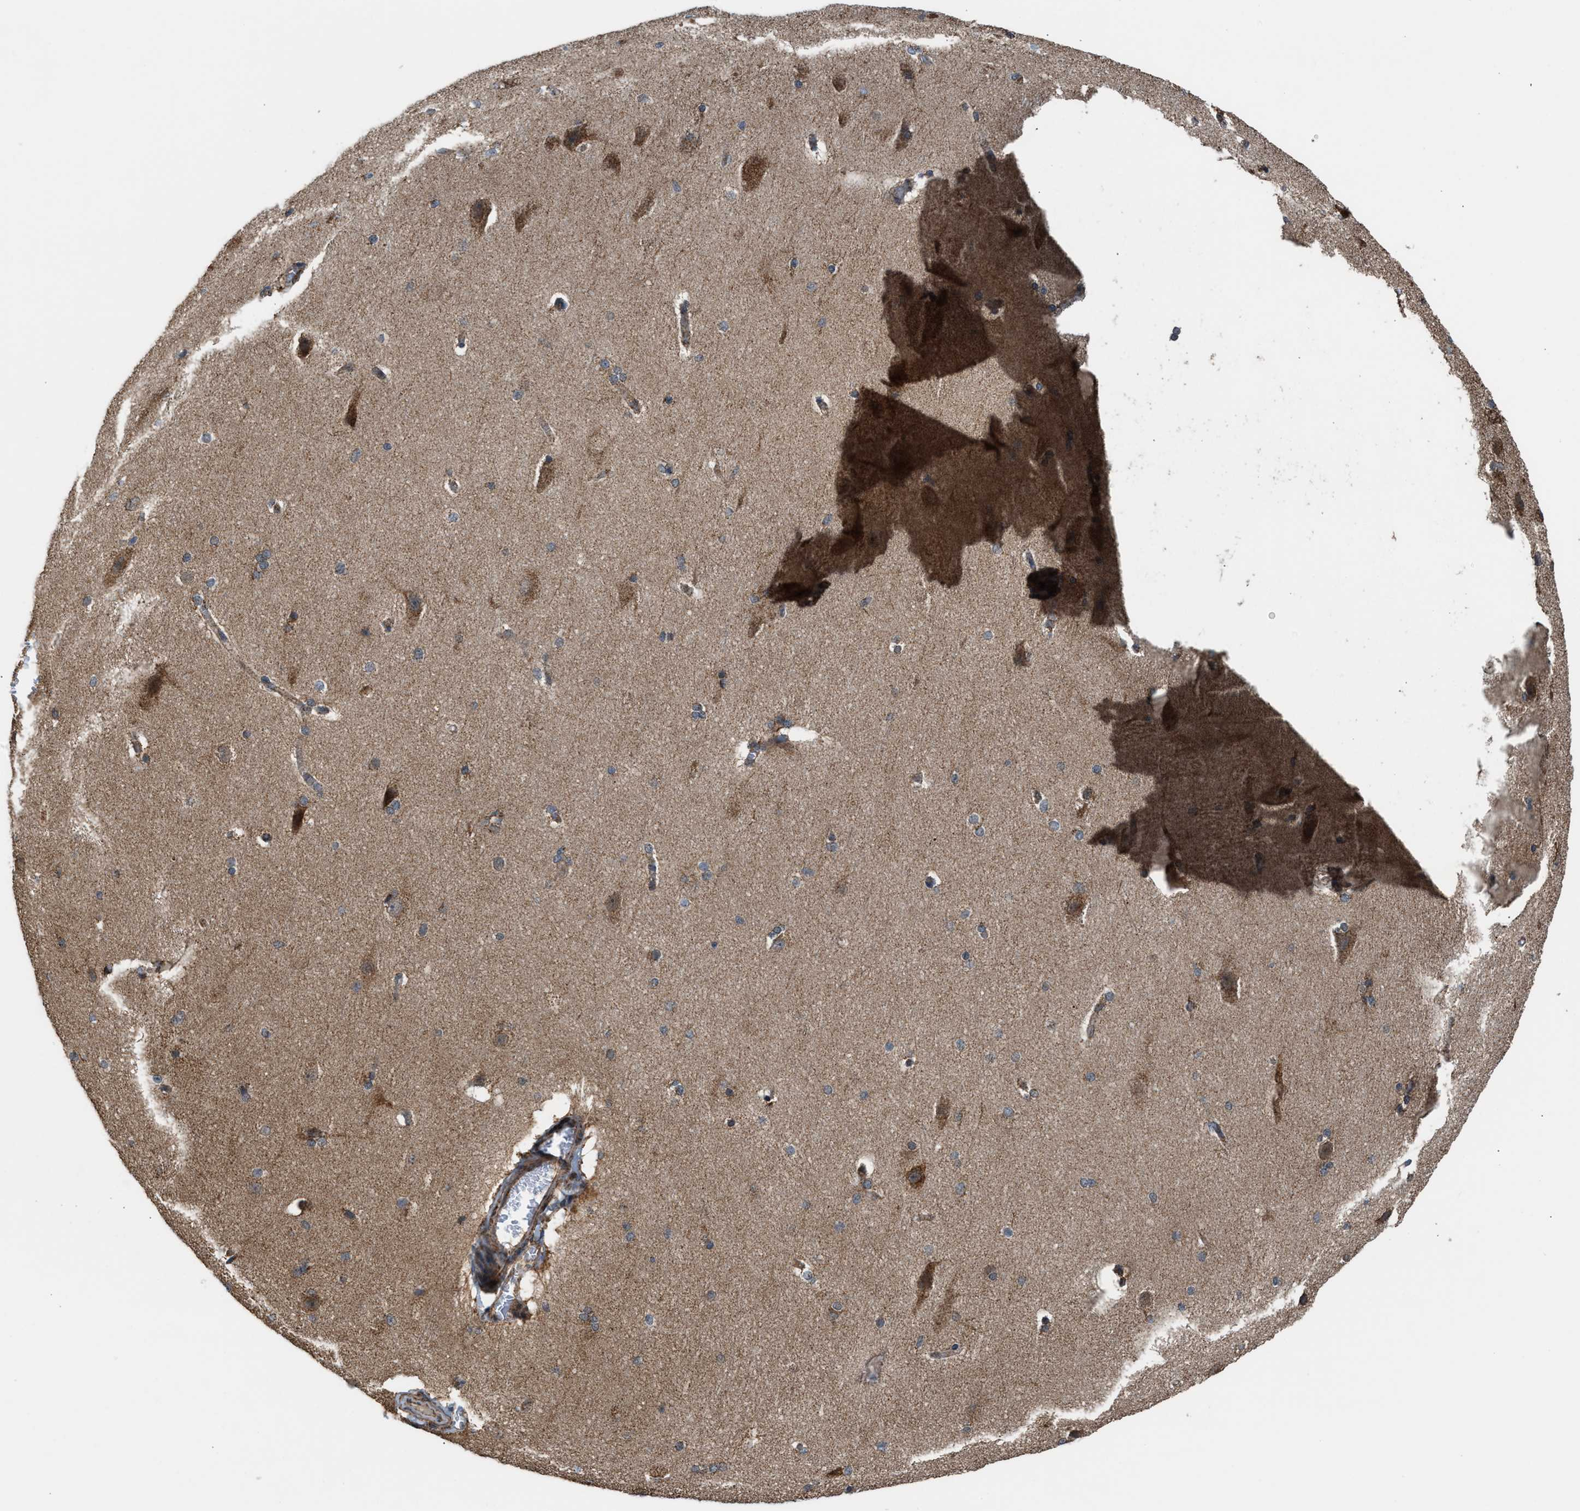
{"staining": {"intensity": "moderate", "quantity": ">75%", "location": "cytoplasmic/membranous"}, "tissue": "cerebral cortex", "cell_type": "Endothelial cells", "image_type": "normal", "snomed": [{"axis": "morphology", "description": "Normal tissue, NOS"}, {"axis": "topography", "description": "Cerebral cortex"}, {"axis": "topography", "description": "Hippocampus"}], "caption": "Endothelial cells reveal medium levels of moderate cytoplasmic/membranous staining in approximately >75% of cells in unremarkable cerebral cortex. The staining was performed using DAB (3,3'-diaminobenzidine), with brown indicating positive protein expression. Nuclei are stained blue with hematoxylin.", "gene": "SGSM2", "patient": {"sex": "female", "age": 19}}